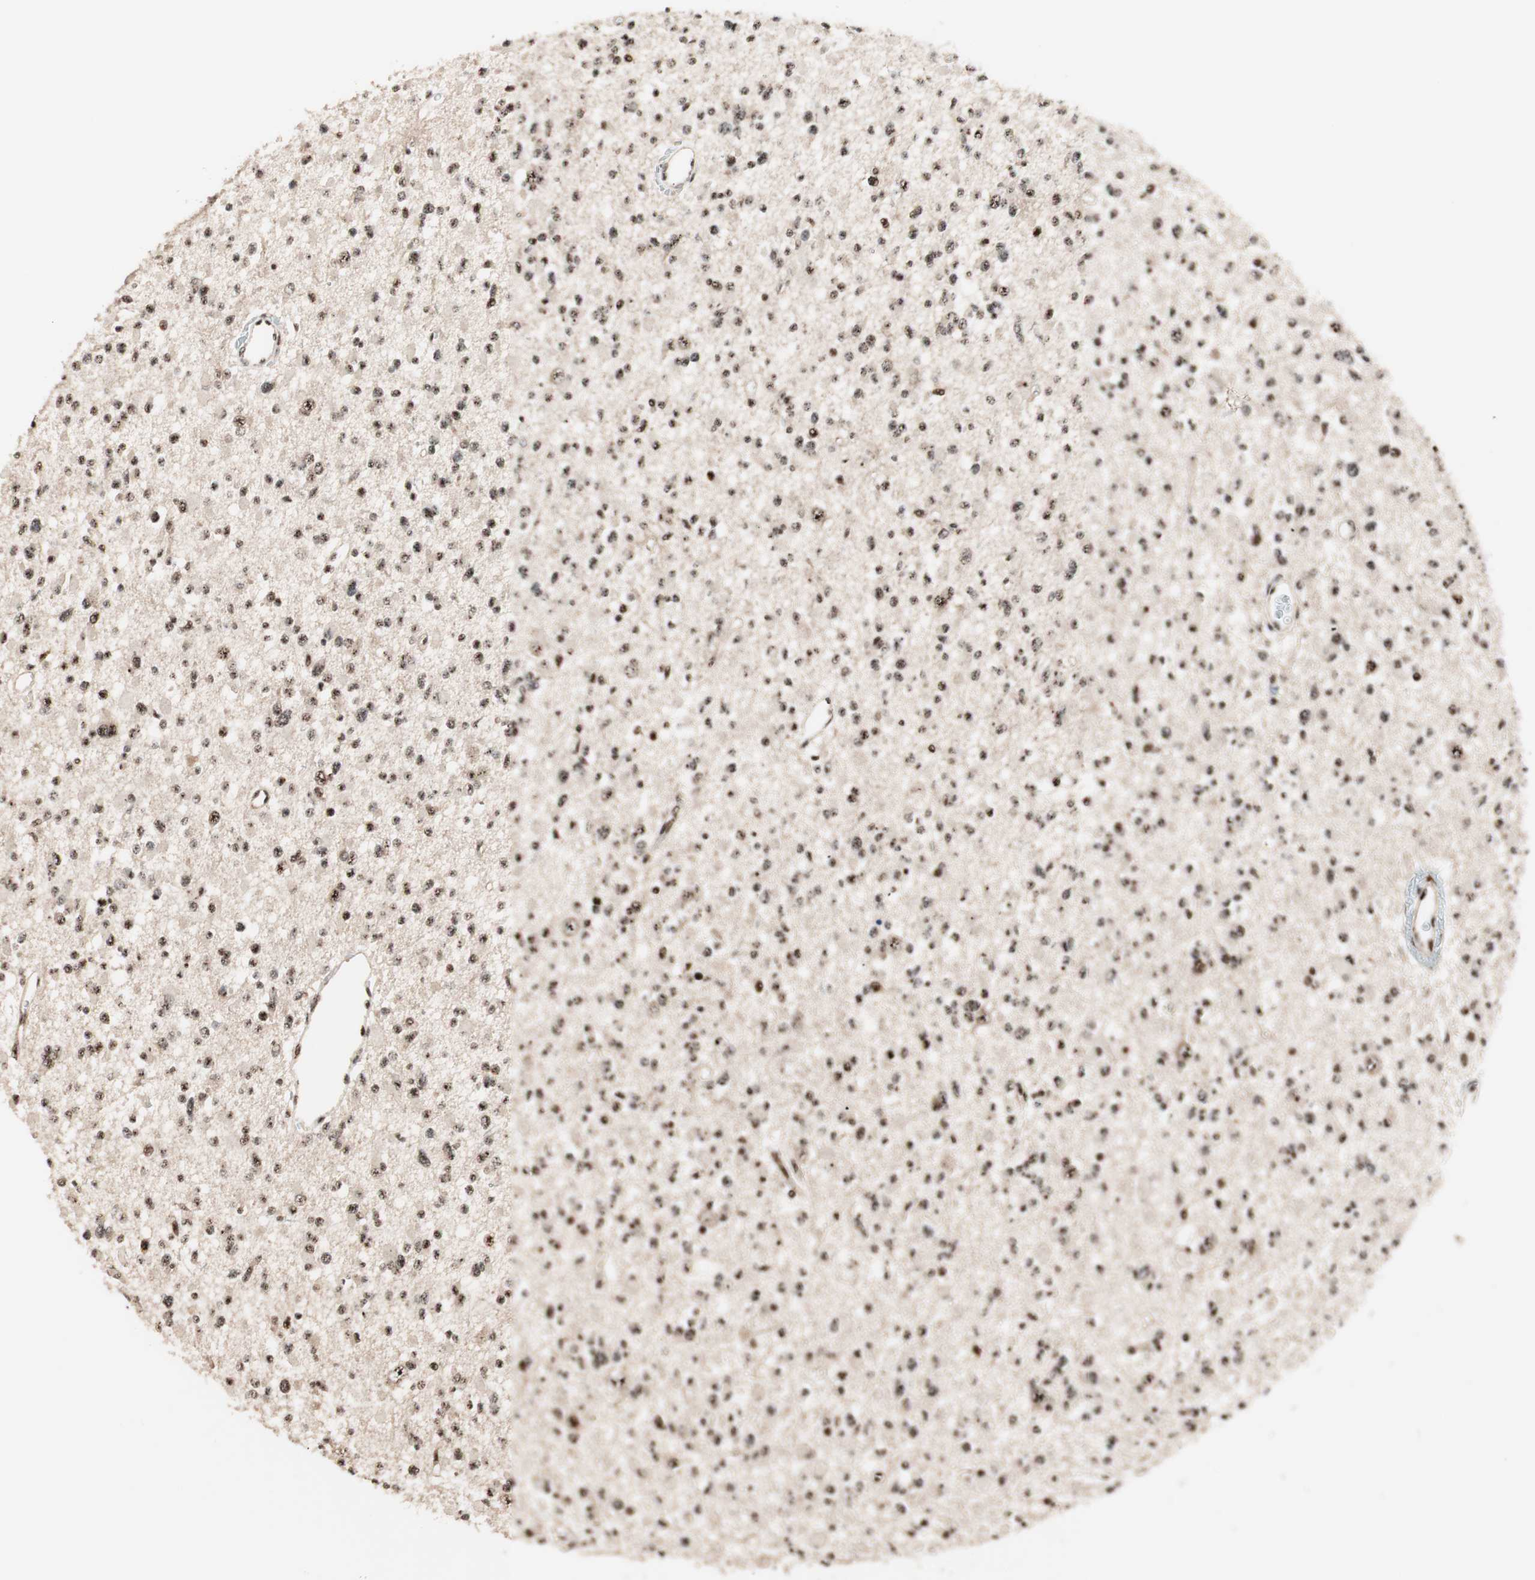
{"staining": {"intensity": "moderate", "quantity": ">75%", "location": "nuclear"}, "tissue": "glioma", "cell_type": "Tumor cells", "image_type": "cancer", "snomed": [{"axis": "morphology", "description": "Glioma, malignant, Low grade"}, {"axis": "topography", "description": "Brain"}], "caption": "Immunohistochemistry (IHC) micrograph of human malignant glioma (low-grade) stained for a protein (brown), which displays medium levels of moderate nuclear expression in approximately >75% of tumor cells.", "gene": "NR5A2", "patient": {"sex": "female", "age": 22}}